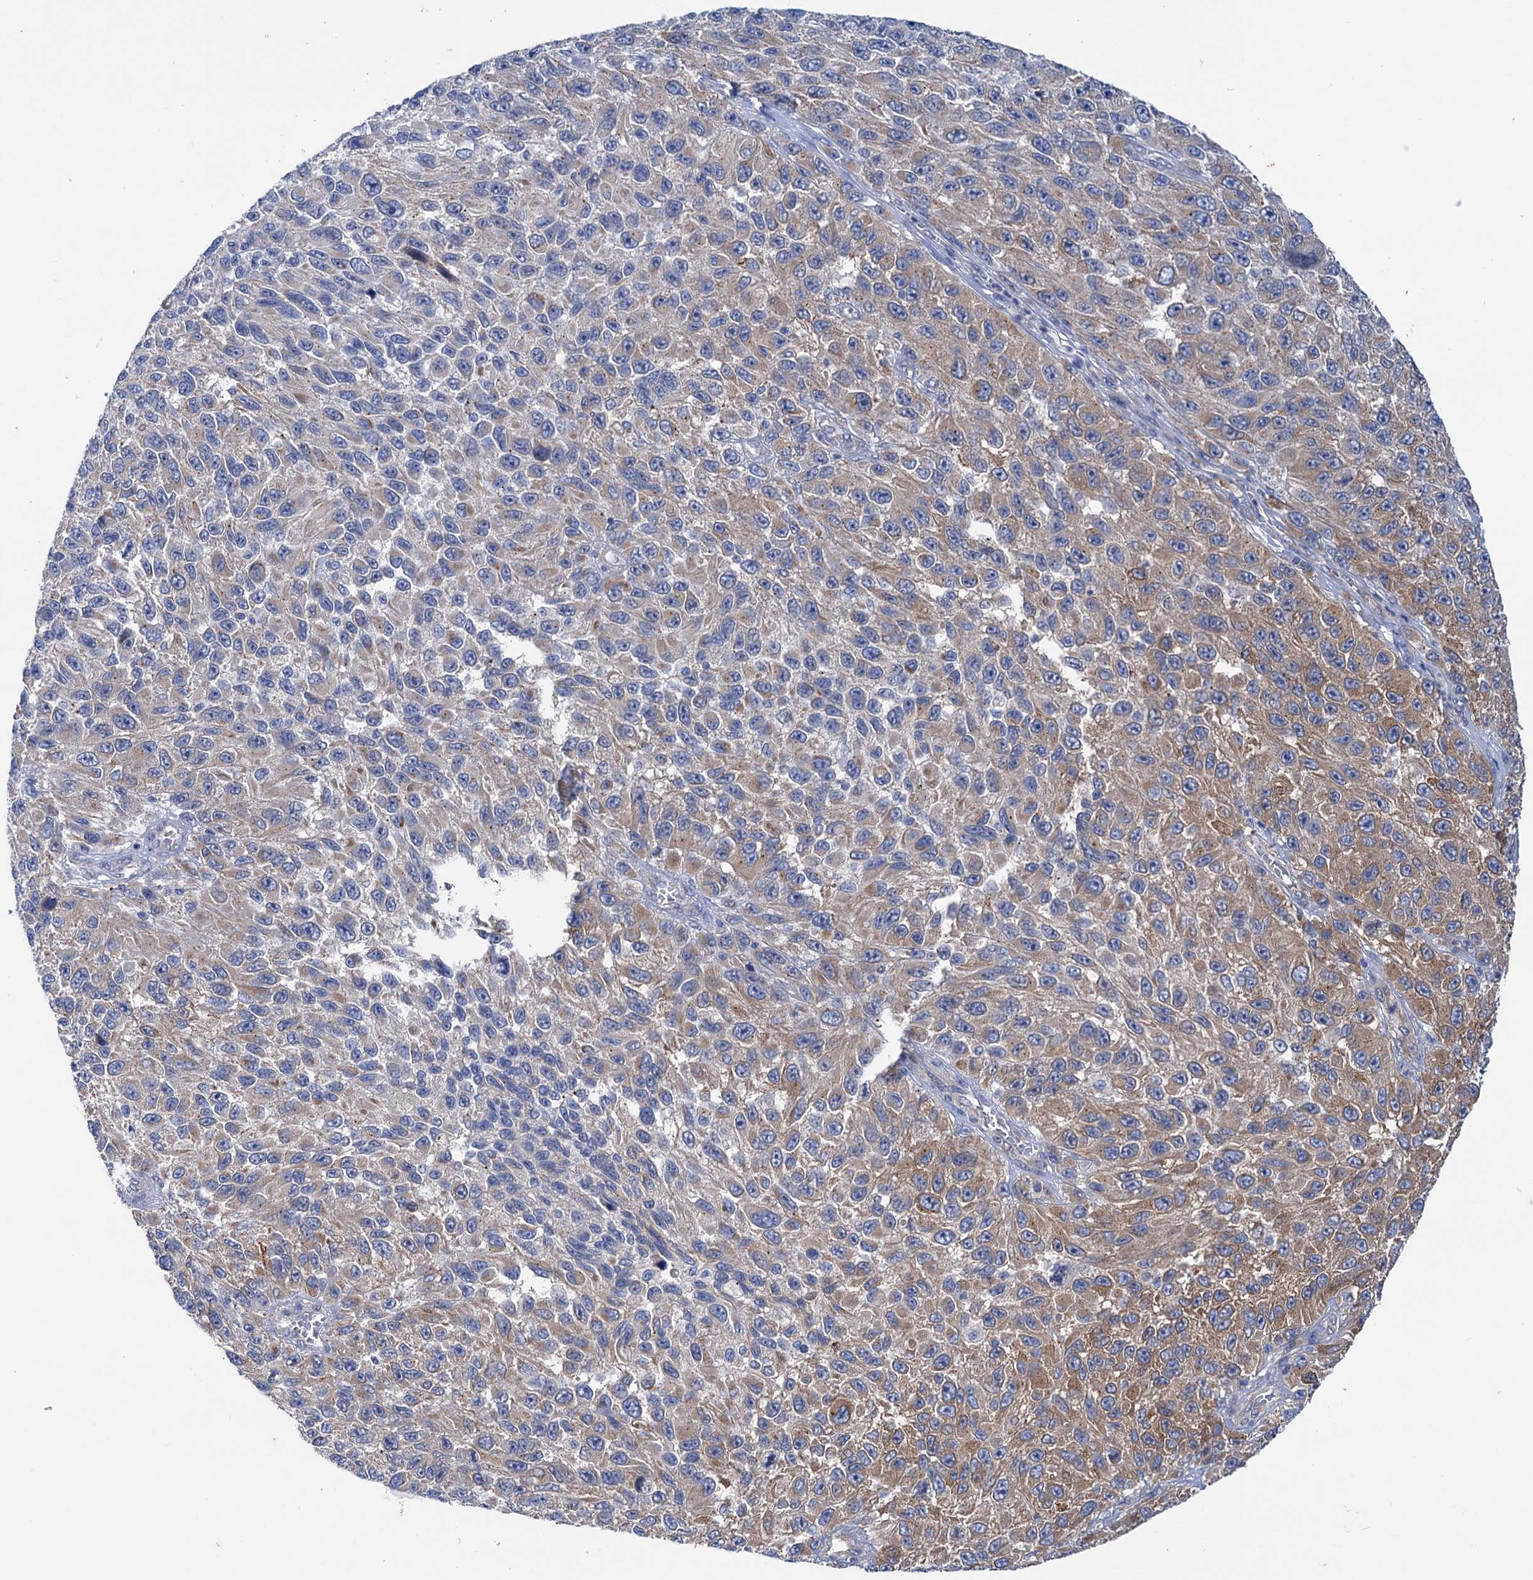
{"staining": {"intensity": "moderate", "quantity": "<25%", "location": "cytoplasmic/membranous"}, "tissue": "melanoma", "cell_type": "Tumor cells", "image_type": "cancer", "snomed": [{"axis": "morphology", "description": "Normal tissue, NOS"}, {"axis": "morphology", "description": "Malignant melanoma, NOS"}, {"axis": "topography", "description": "Skin"}], "caption": "Immunohistochemistry (IHC) micrograph of neoplastic tissue: human malignant melanoma stained using IHC reveals low levels of moderate protein expression localized specifically in the cytoplasmic/membranous of tumor cells, appearing as a cytoplasmic/membranous brown color.", "gene": "ZNRD2", "patient": {"sex": "female", "age": 96}}